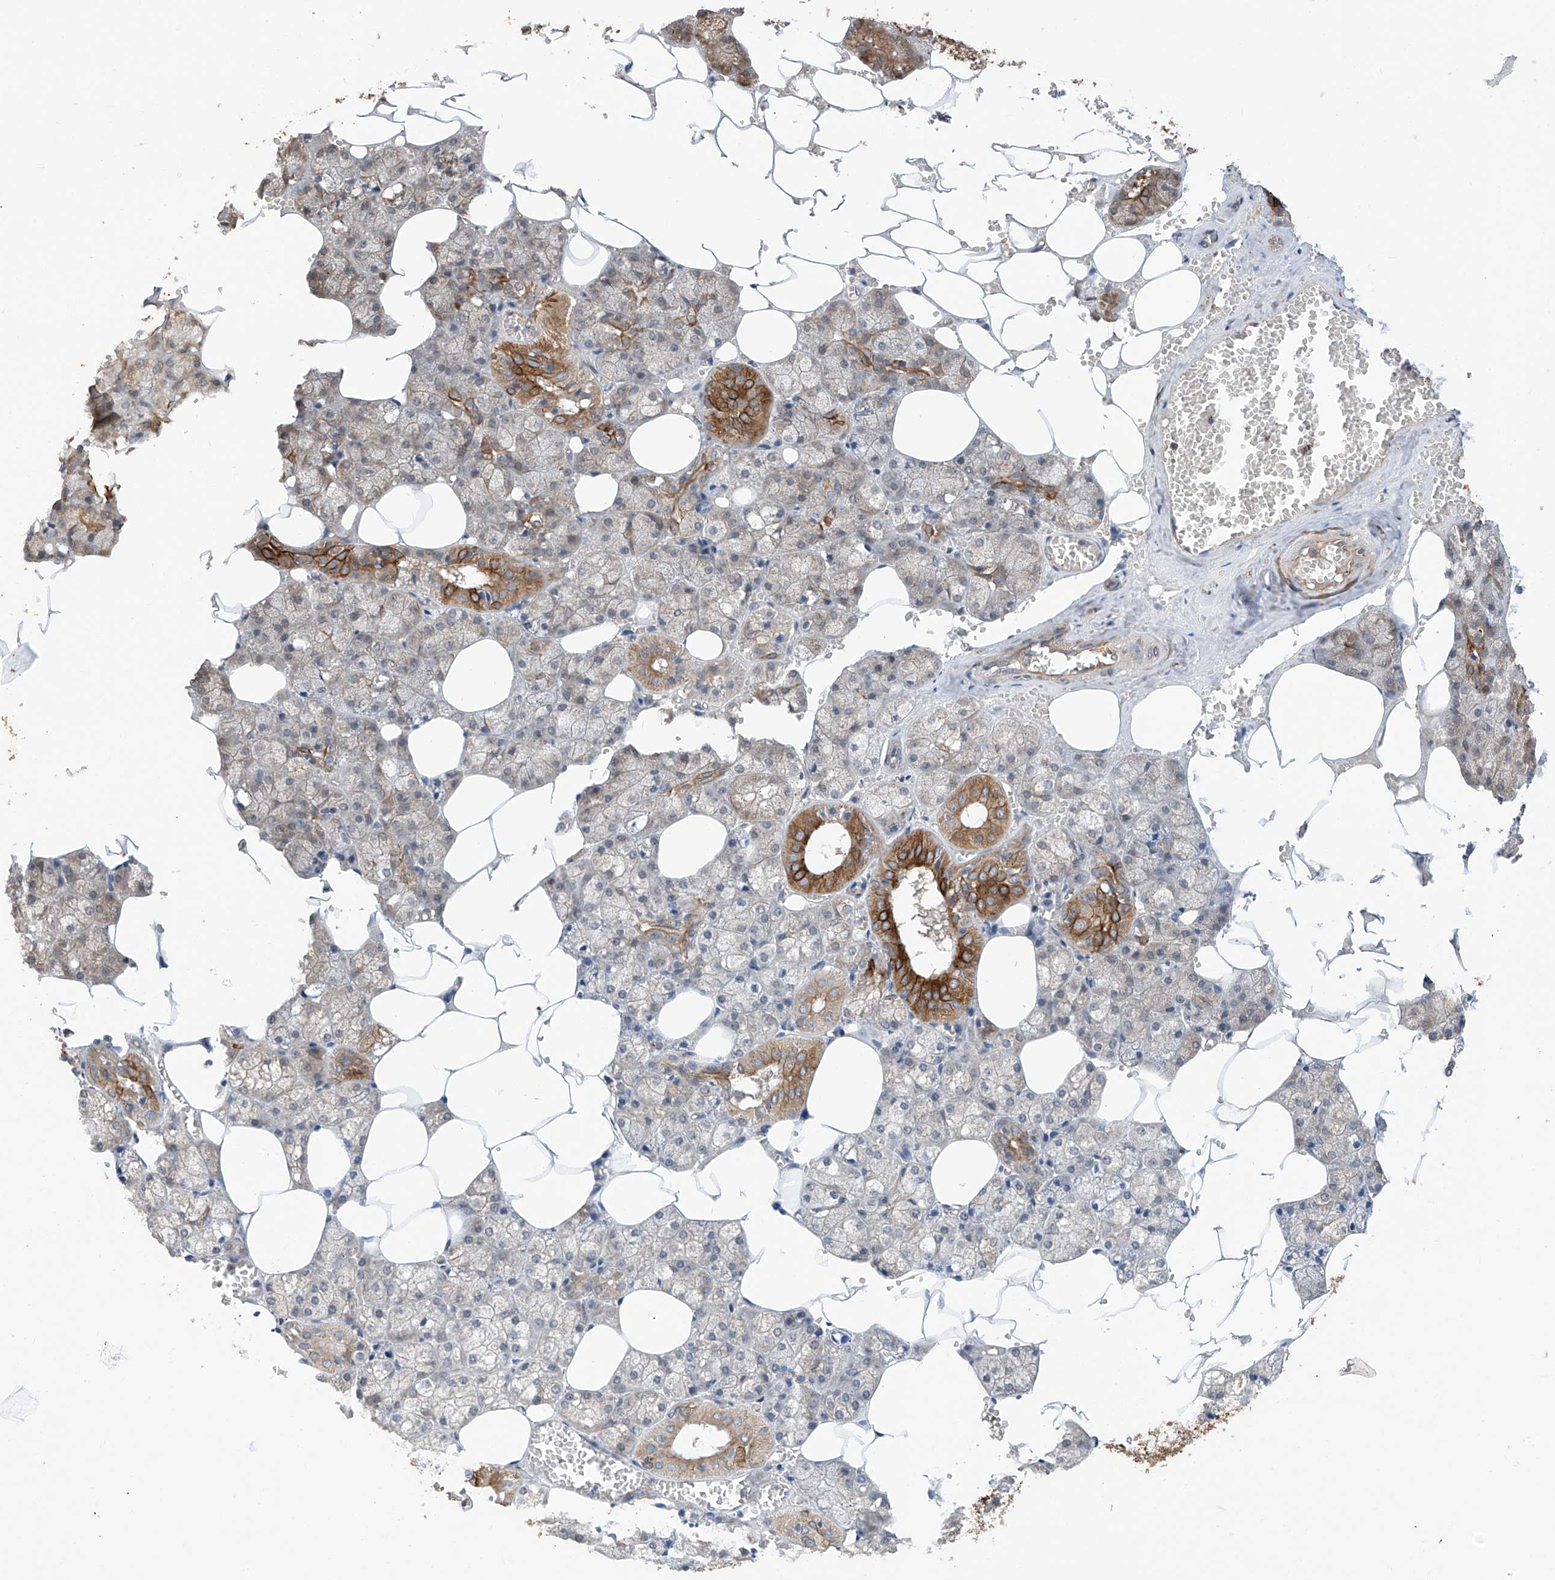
{"staining": {"intensity": "strong", "quantity": "25%-75%", "location": "cytoplasmic/membranous"}, "tissue": "salivary gland", "cell_type": "Glandular cells", "image_type": "normal", "snomed": [{"axis": "morphology", "description": "Normal tissue, NOS"}, {"axis": "topography", "description": "Salivary gland"}], "caption": "Protein staining by IHC exhibits strong cytoplasmic/membranous expression in about 25%-75% of glandular cells in normal salivary gland.", "gene": "RPAIN", "patient": {"sex": "male", "age": 62}}